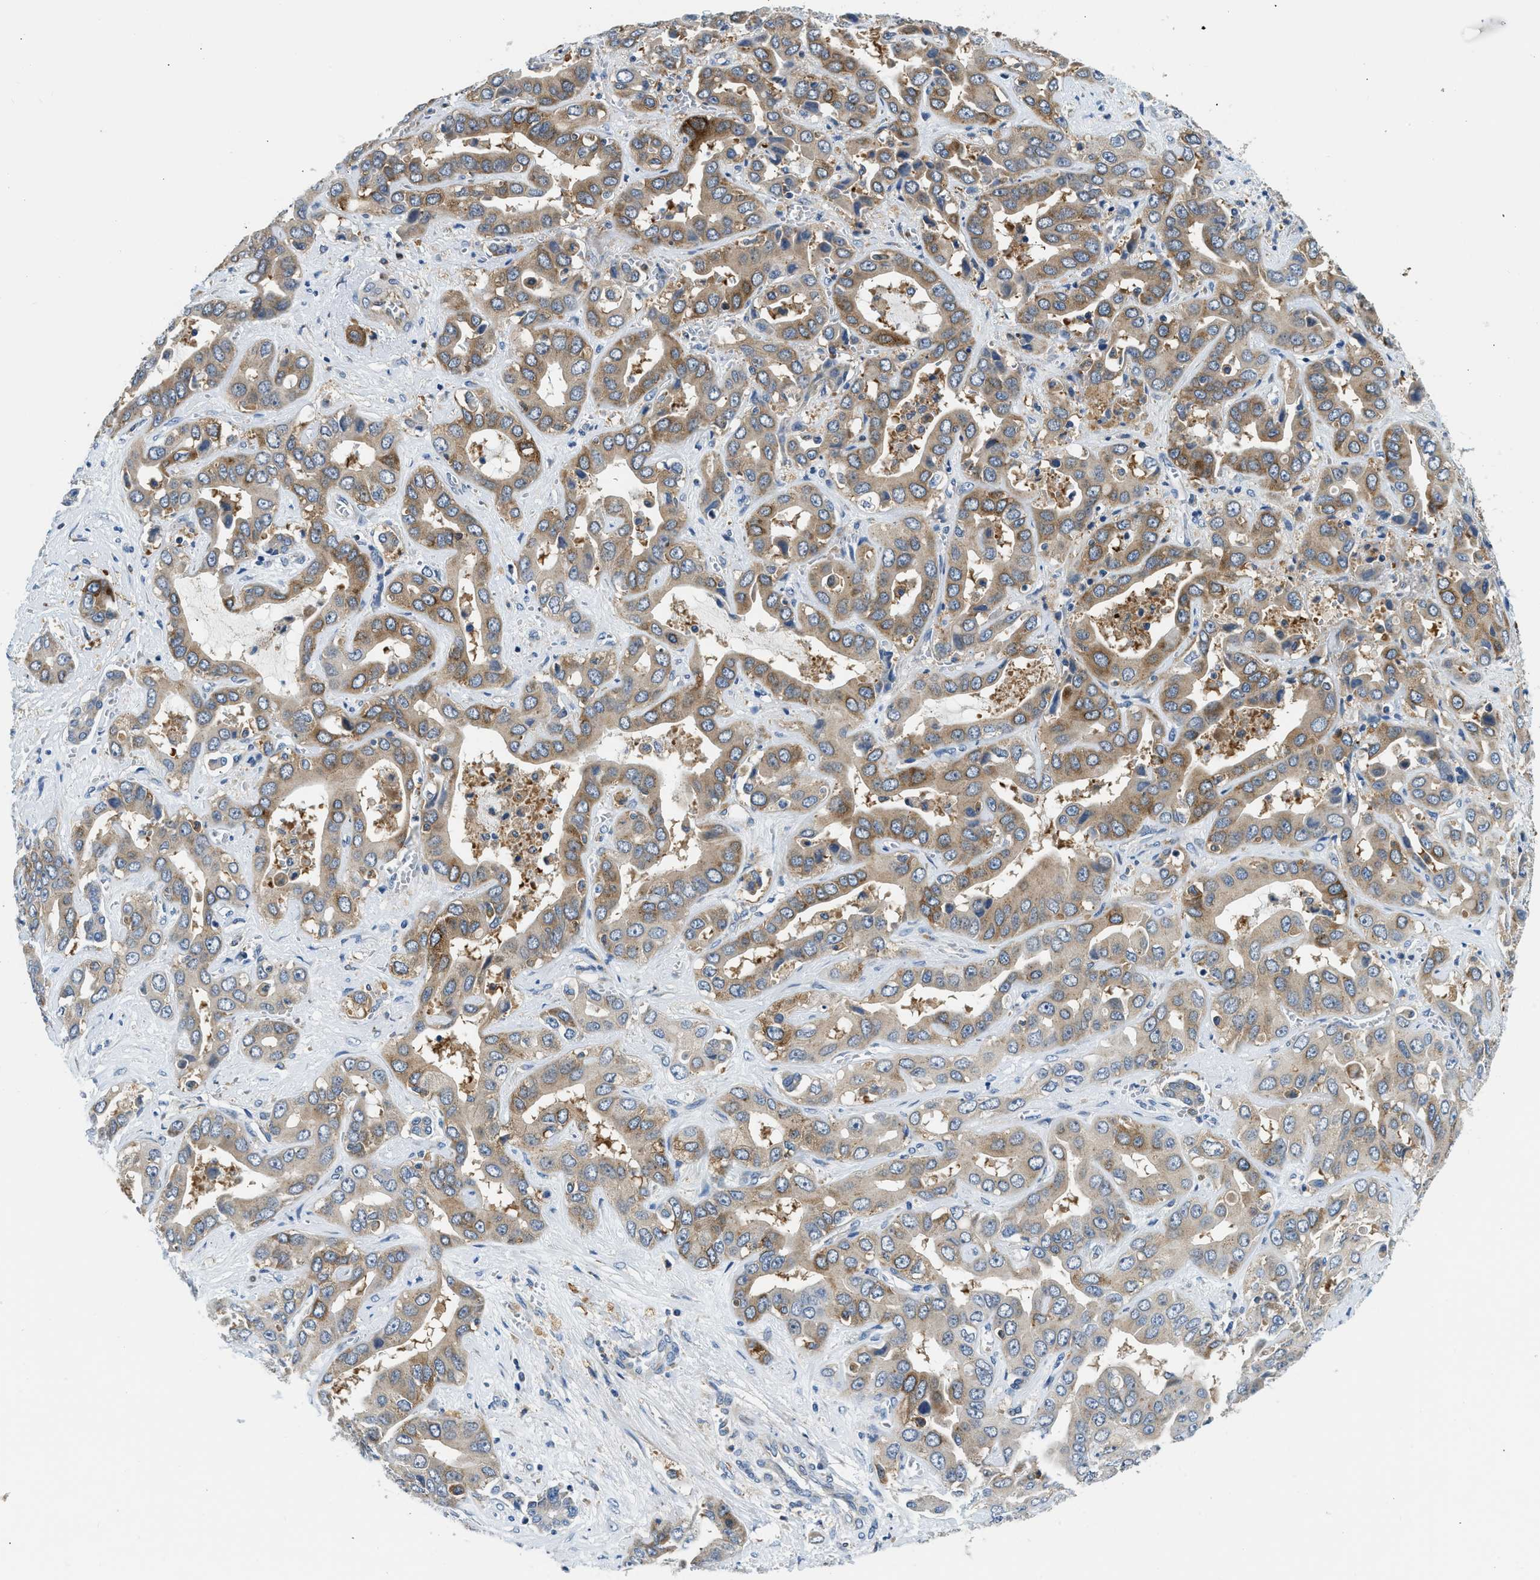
{"staining": {"intensity": "moderate", "quantity": ">75%", "location": "cytoplasmic/membranous"}, "tissue": "liver cancer", "cell_type": "Tumor cells", "image_type": "cancer", "snomed": [{"axis": "morphology", "description": "Cholangiocarcinoma"}, {"axis": "topography", "description": "Liver"}], "caption": "Immunohistochemical staining of human liver cancer exhibits moderate cytoplasmic/membranous protein expression in approximately >75% of tumor cells. The protein of interest is stained brown, and the nuclei are stained in blue (DAB (3,3'-diaminobenzidine) IHC with brightfield microscopy, high magnification).", "gene": "LPIN2", "patient": {"sex": "female", "age": 52}}